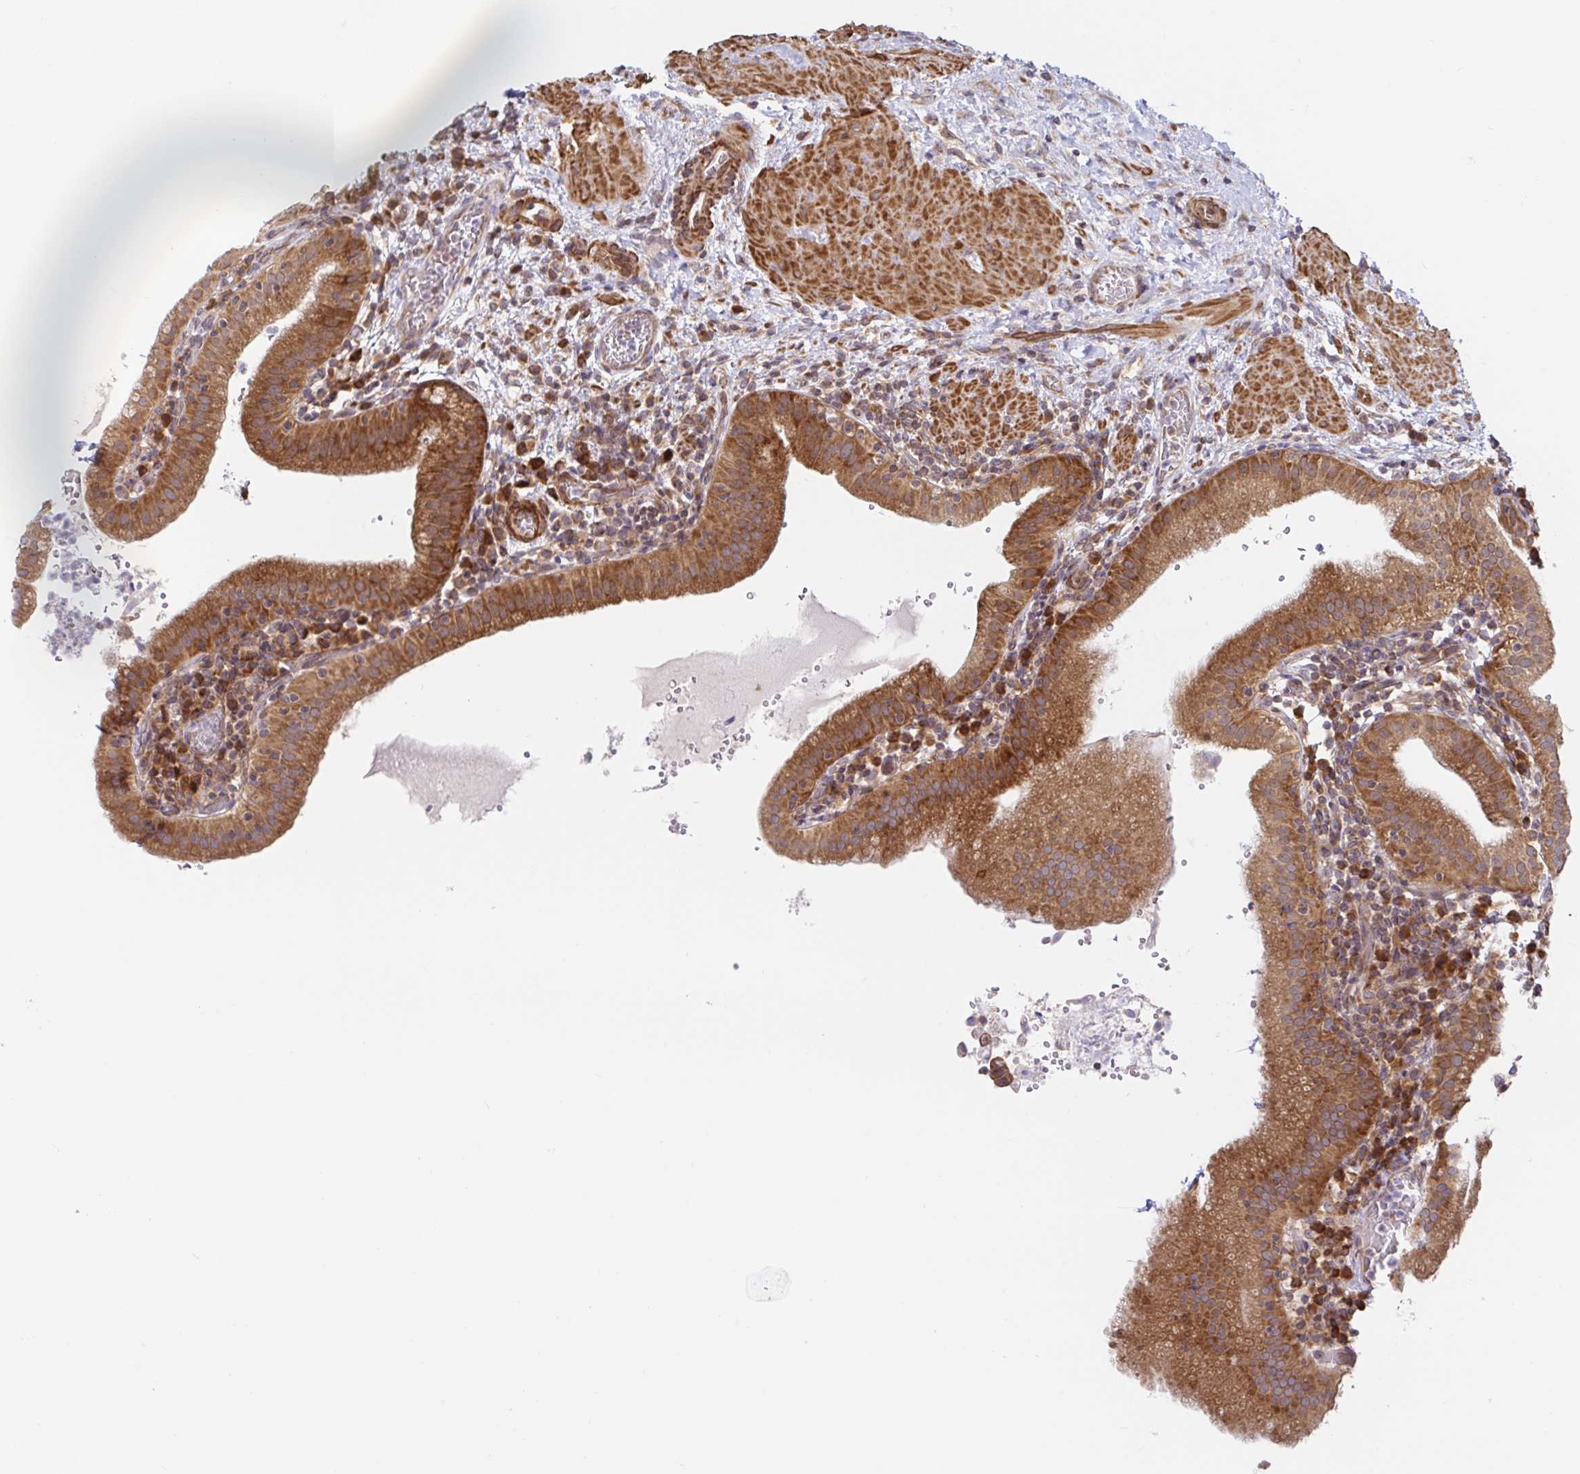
{"staining": {"intensity": "moderate", "quantity": ">75%", "location": "cytoplasmic/membranous"}, "tissue": "gallbladder", "cell_type": "Glandular cells", "image_type": "normal", "snomed": [{"axis": "morphology", "description": "Normal tissue, NOS"}, {"axis": "topography", "description": "Gallbladder"}], "caption": "A micrograph showing moderate cytoplasmic/membranous staining in about >75% of glandular cells in unremarkable gallbladder, as visualized by brown immunohistochemical staining.", "gene": "LARP1", "patient": {"sex": "male", "age": 26}}